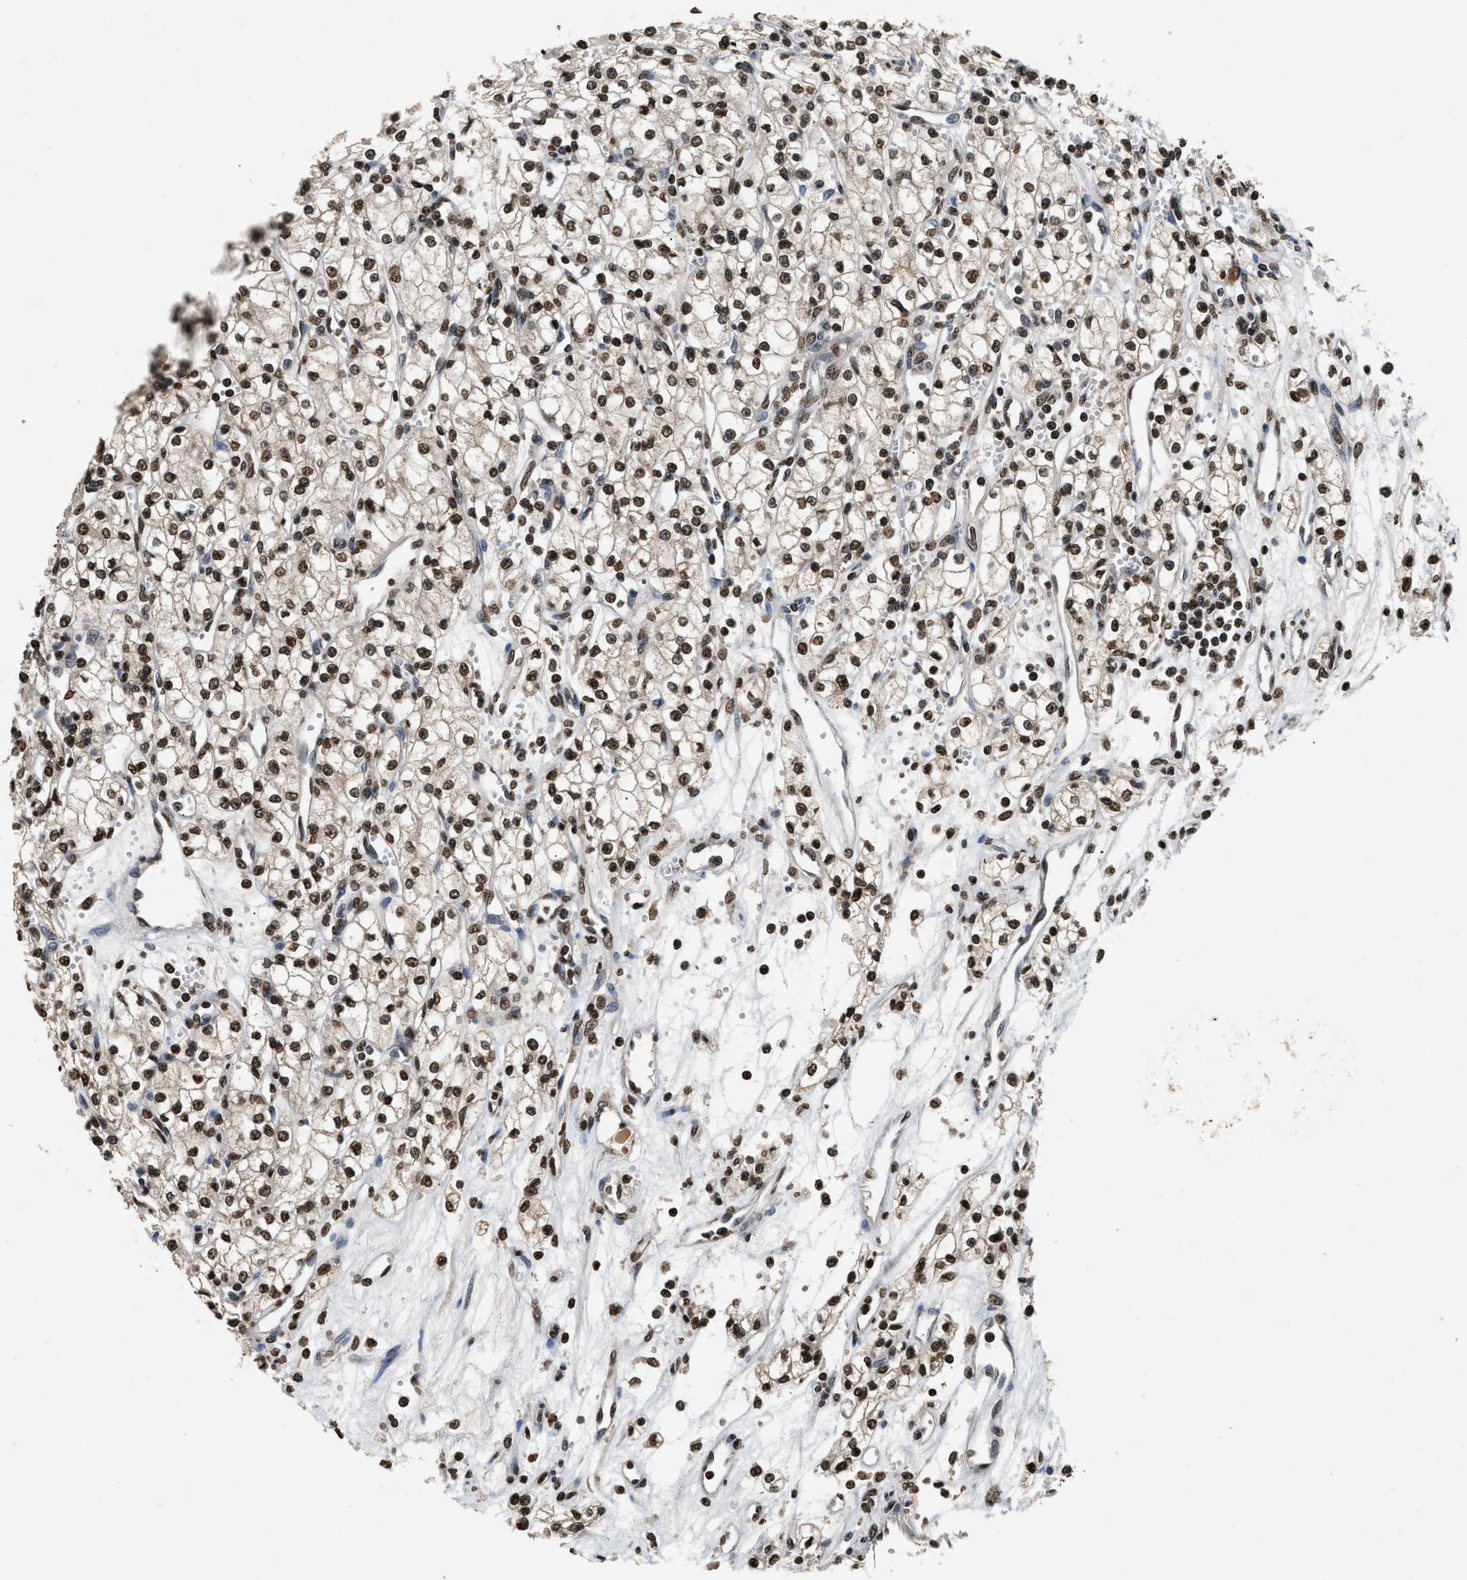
{"staining": {"intensity": "moderate", "quantity": ">75%", "location": "nuclear"}, "tissue": "renal cancer", "cell_type": "Tumor cells", "image_type": "cancer", "snomed": [{"axis": "morphology", "description": "Adenocarcinoma, NOS"}, {"axis": "topography", "description": "Kidney"}], "caption": "Moderate nuclear protein staining is present in approximately >75% of tumor cells in renal cancer.", "gene": "DNASE1L3", "patient": {"sex": "male", "age": 59}}